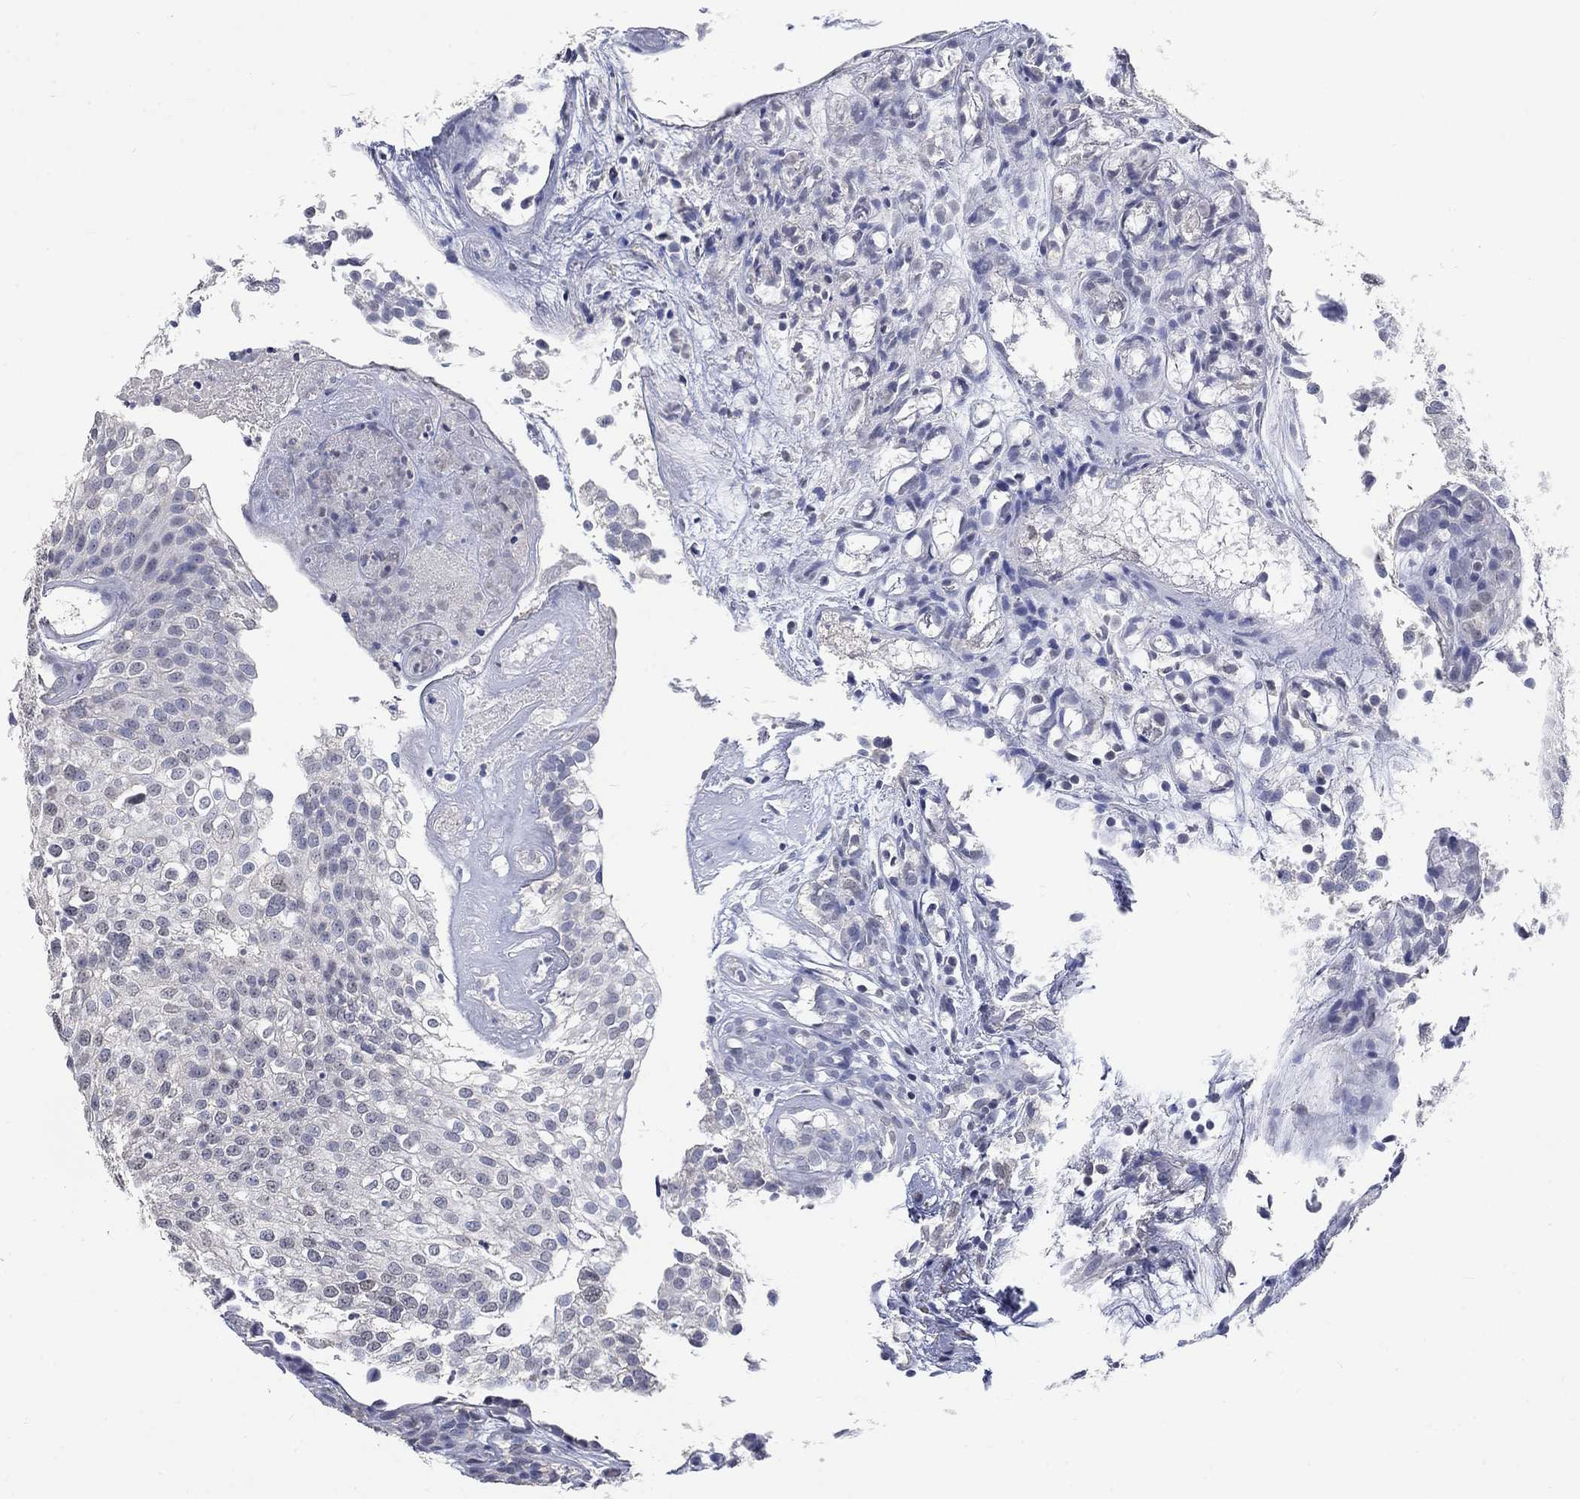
{"staining": {"intensity": "negative", "quantity": "none", "location": "none"}, "tissue": "urothelial cancer", "cell_type": "Tumor cells", "image_type": "cancer", "snomed": [{"axis": "morphology", "description": "Urothelial carcinoma, High grade"}, {"axis": "topography", "description": "Urinary bladder"}], "caption": "The photomicrograph exhibits no significant expression in tumor cells of urothelial cancer.", "gene": "ZBTB18", "patient": {"sex": "female", "age": 79}}